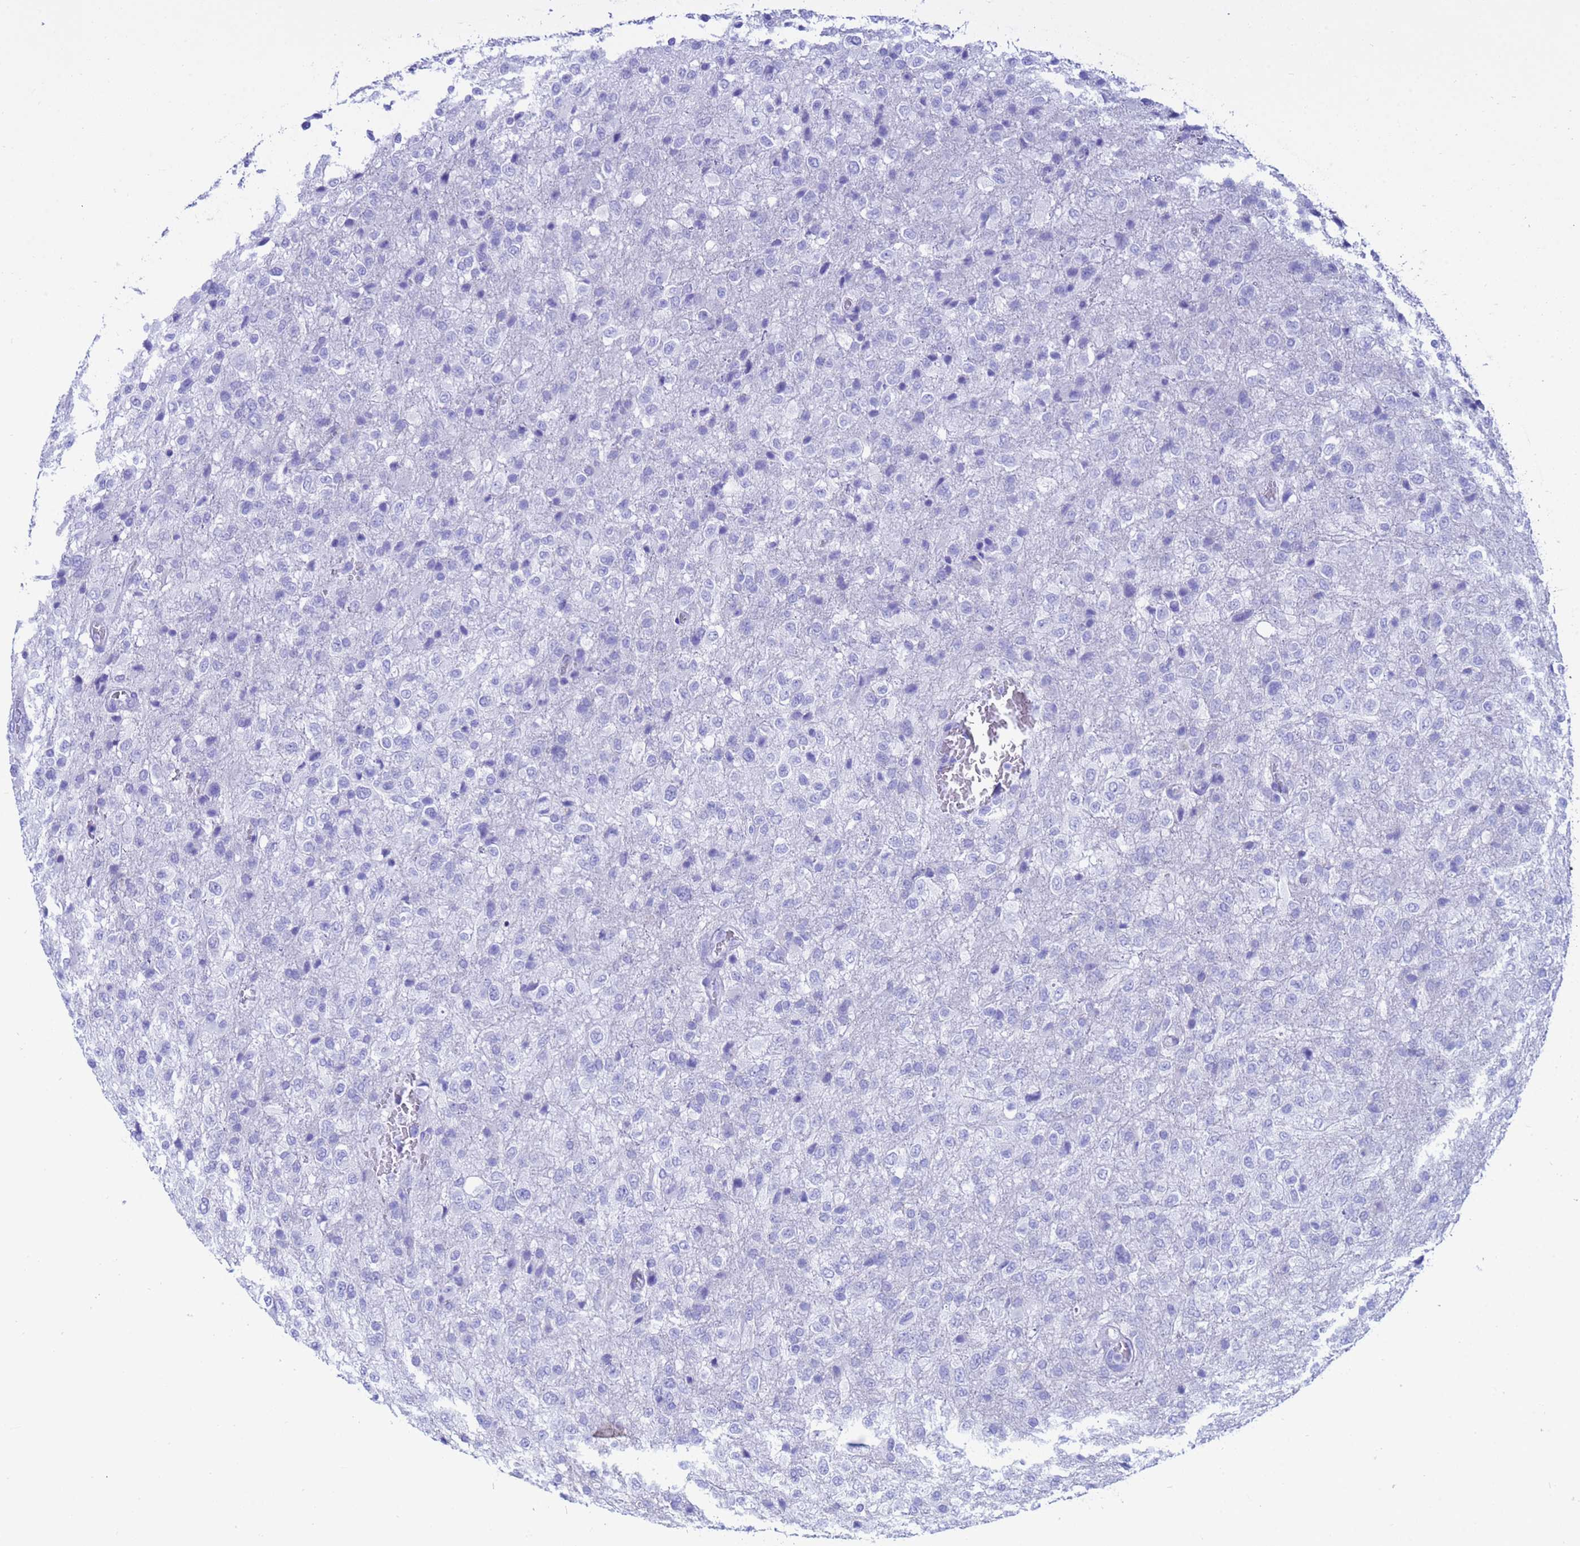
{"staining": {"intensity": "negative", "quantity": "none", "location": "none"}, "tissue": "glioma", "cell_type": "Tumor cells", "image_type": "cancer", "snomed": [{"axis": "morphology", "description": "Glioma, malignant, High grade"}, {"axis": "topography", "description": "Brain"}], "caption": "Immunohistochemistry (IHC) of human malignant glioma (high-grade) shows no staining in tumor cells.", "gene": "AKR1C2", "patient": {"sex": "female", "age": 74}}